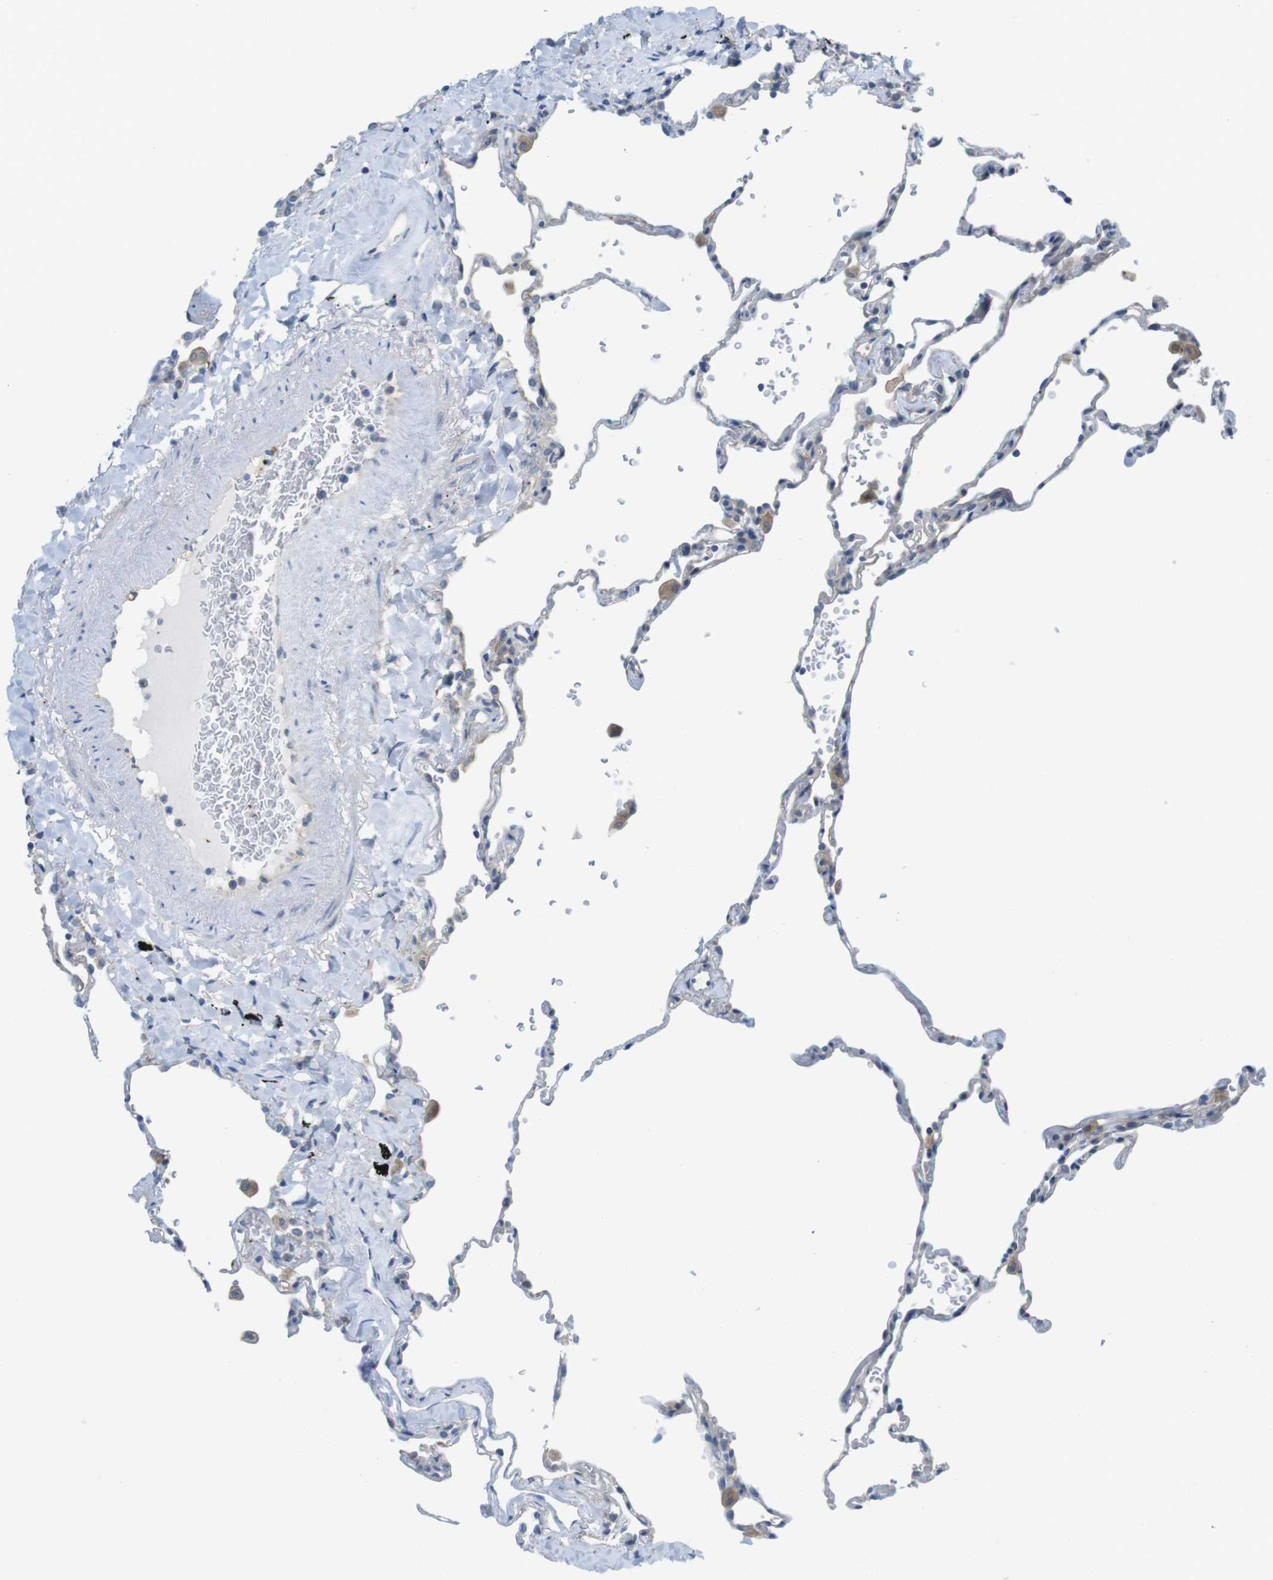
{"staining": {"intensity": "negative", "quantity": "none", "location": "none"}, "tissue": "lung", "cell_type": "Alveolar cells", "image_type": "normal", "snomed": [{"axis": "morphology", "description": "Normal tissue, NOS"}, {"axis": "topography", "description": "Lung"}], "caption": "DAB immunohistochemical staining of unremarkable lung demonstrates no significant positivity in alveolar cells.", "gene": "CASP2", "patient": {"sex": "male", "age": 59}}